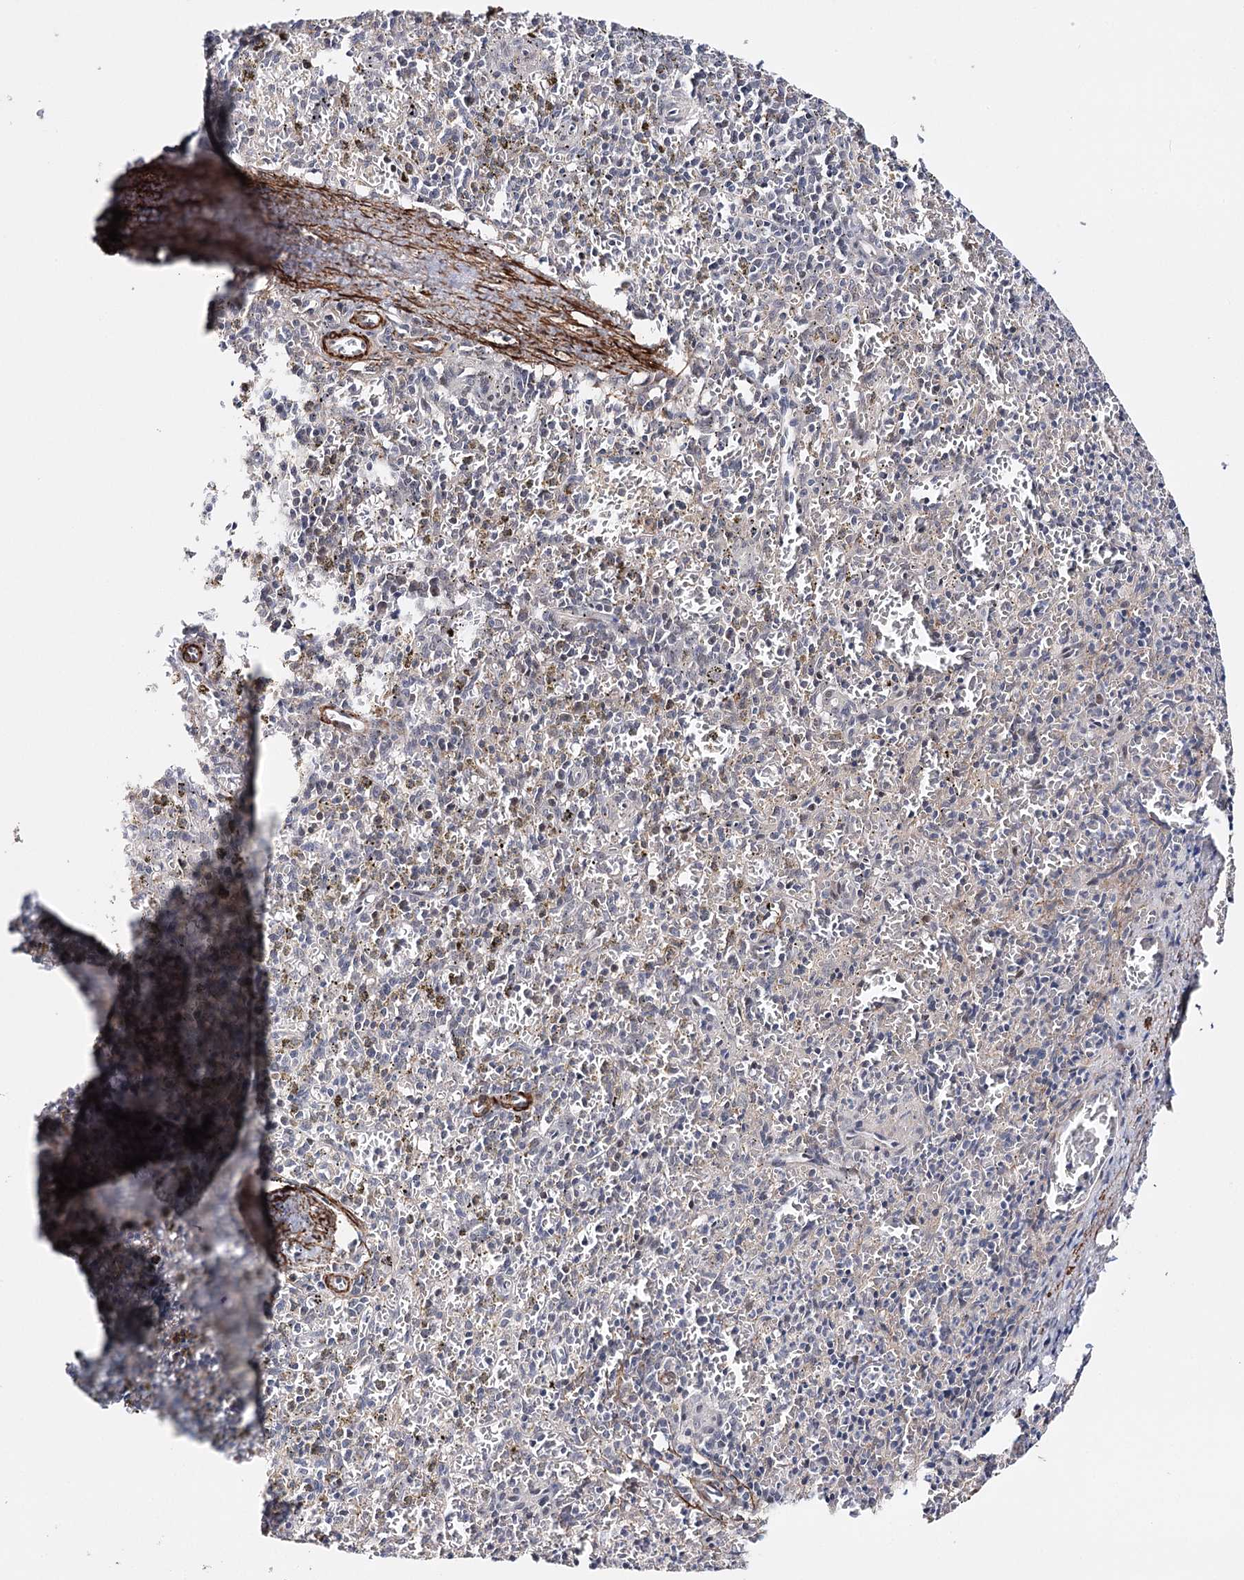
{"staining": {"intensity": "negative", "quantity": "none", "location": "none"}, "tissue": "spleen", "cell_type": "Cells in red pulp", "image_type": "normal", "snomed": [{"axis": "morphology", "description": "Normal tissue, NOS"}, {"axis": "topography", "description": "Spleen"}], "caption": "Histopathology image shows no protein positivity in cells in red pulp of benign spleen. (Brightfield microscopy of DAB (3,3'-diaminobenzidine) immunohistochemistry at high magnification).", "gene": "CFAP46", "patient": {"sex": "male", "age": 72}}